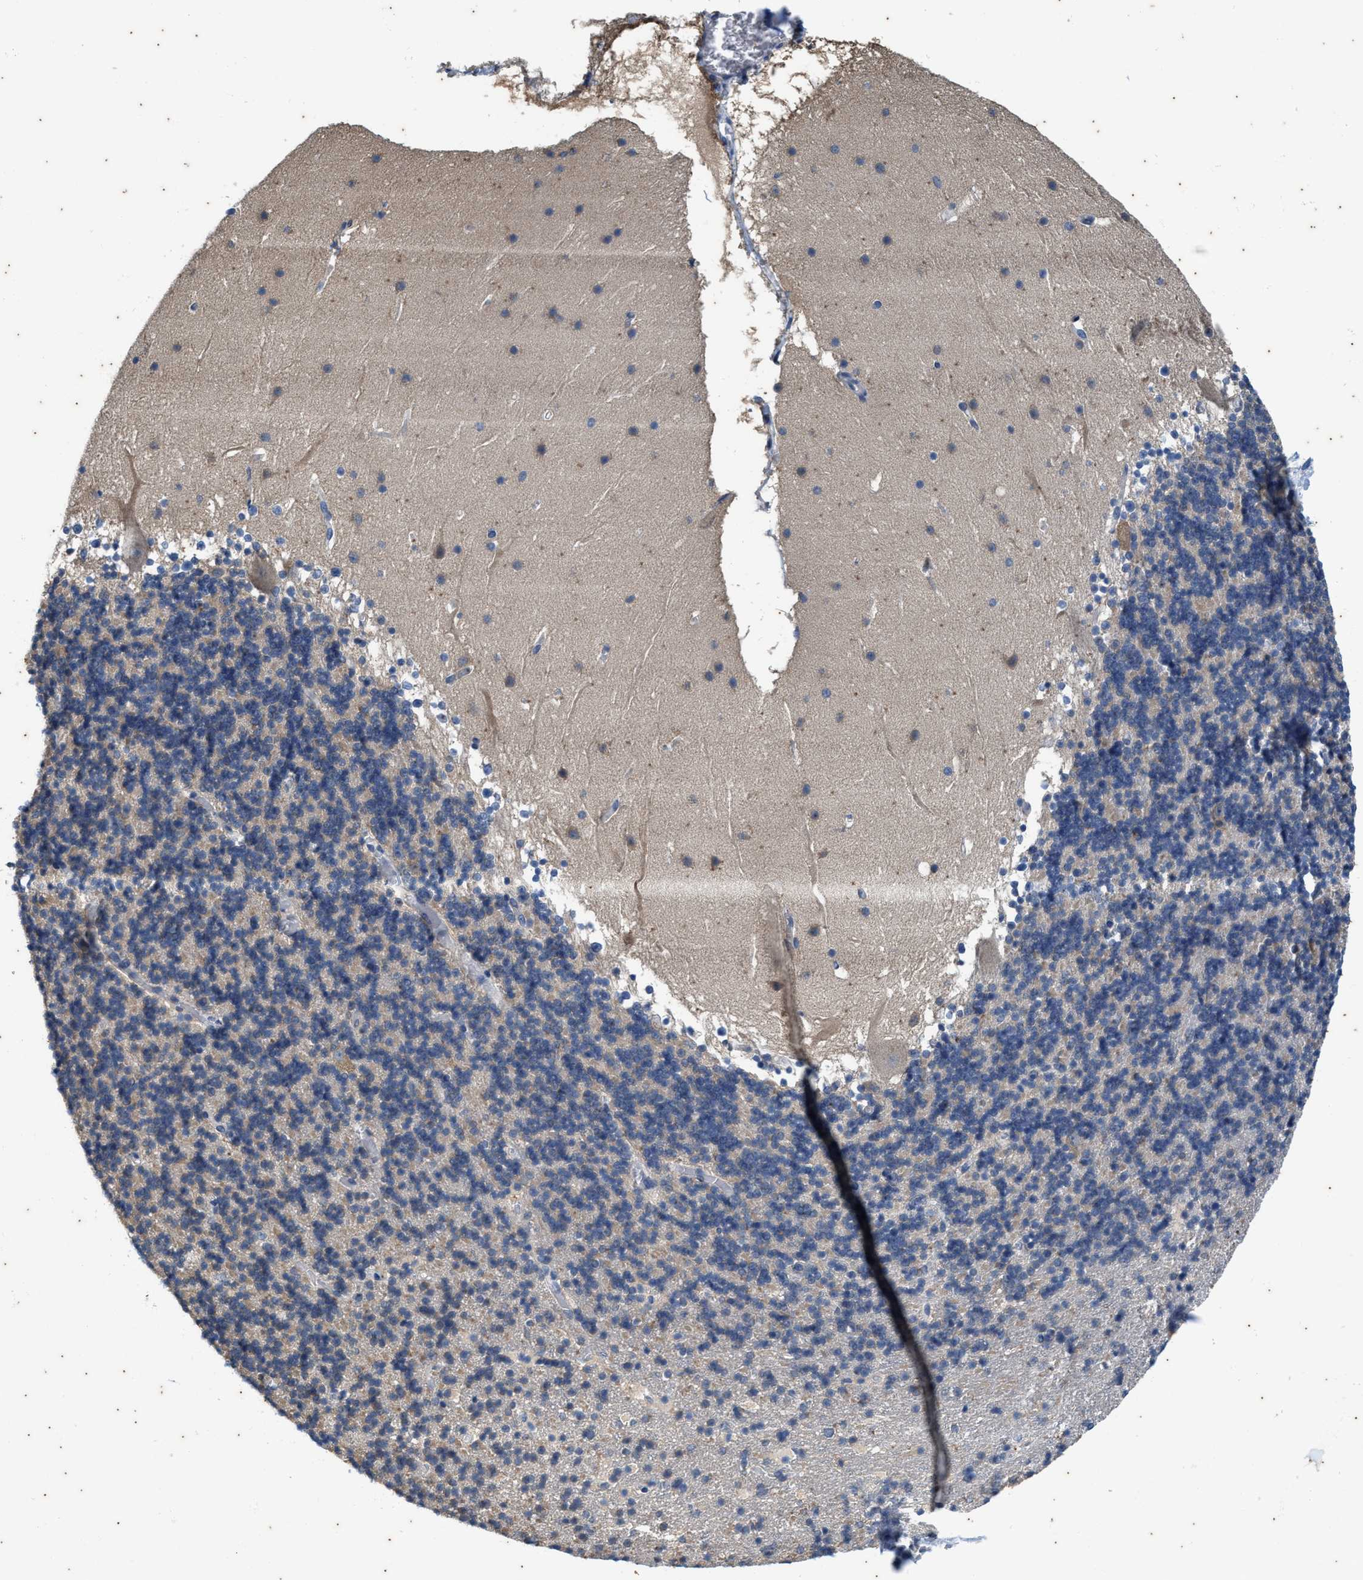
{"staining": {"intensity": "negative", "quantity": "none", "location": "none"}, "tissue": "cerebellum", "cell_type": "Cells in granular layer", "image_type": "normal", "snomed": [{"axis": "morphology", "description": "Normal tissue, NOS"}, {"axis": "topography", "description": "Cerebellum"}], "caption": "The photomicrograph demonstrates no significant staining in cells in granular layer of cerebellum.", "gene": "COX19", "patient": {"sex": "male", "age": 45}}